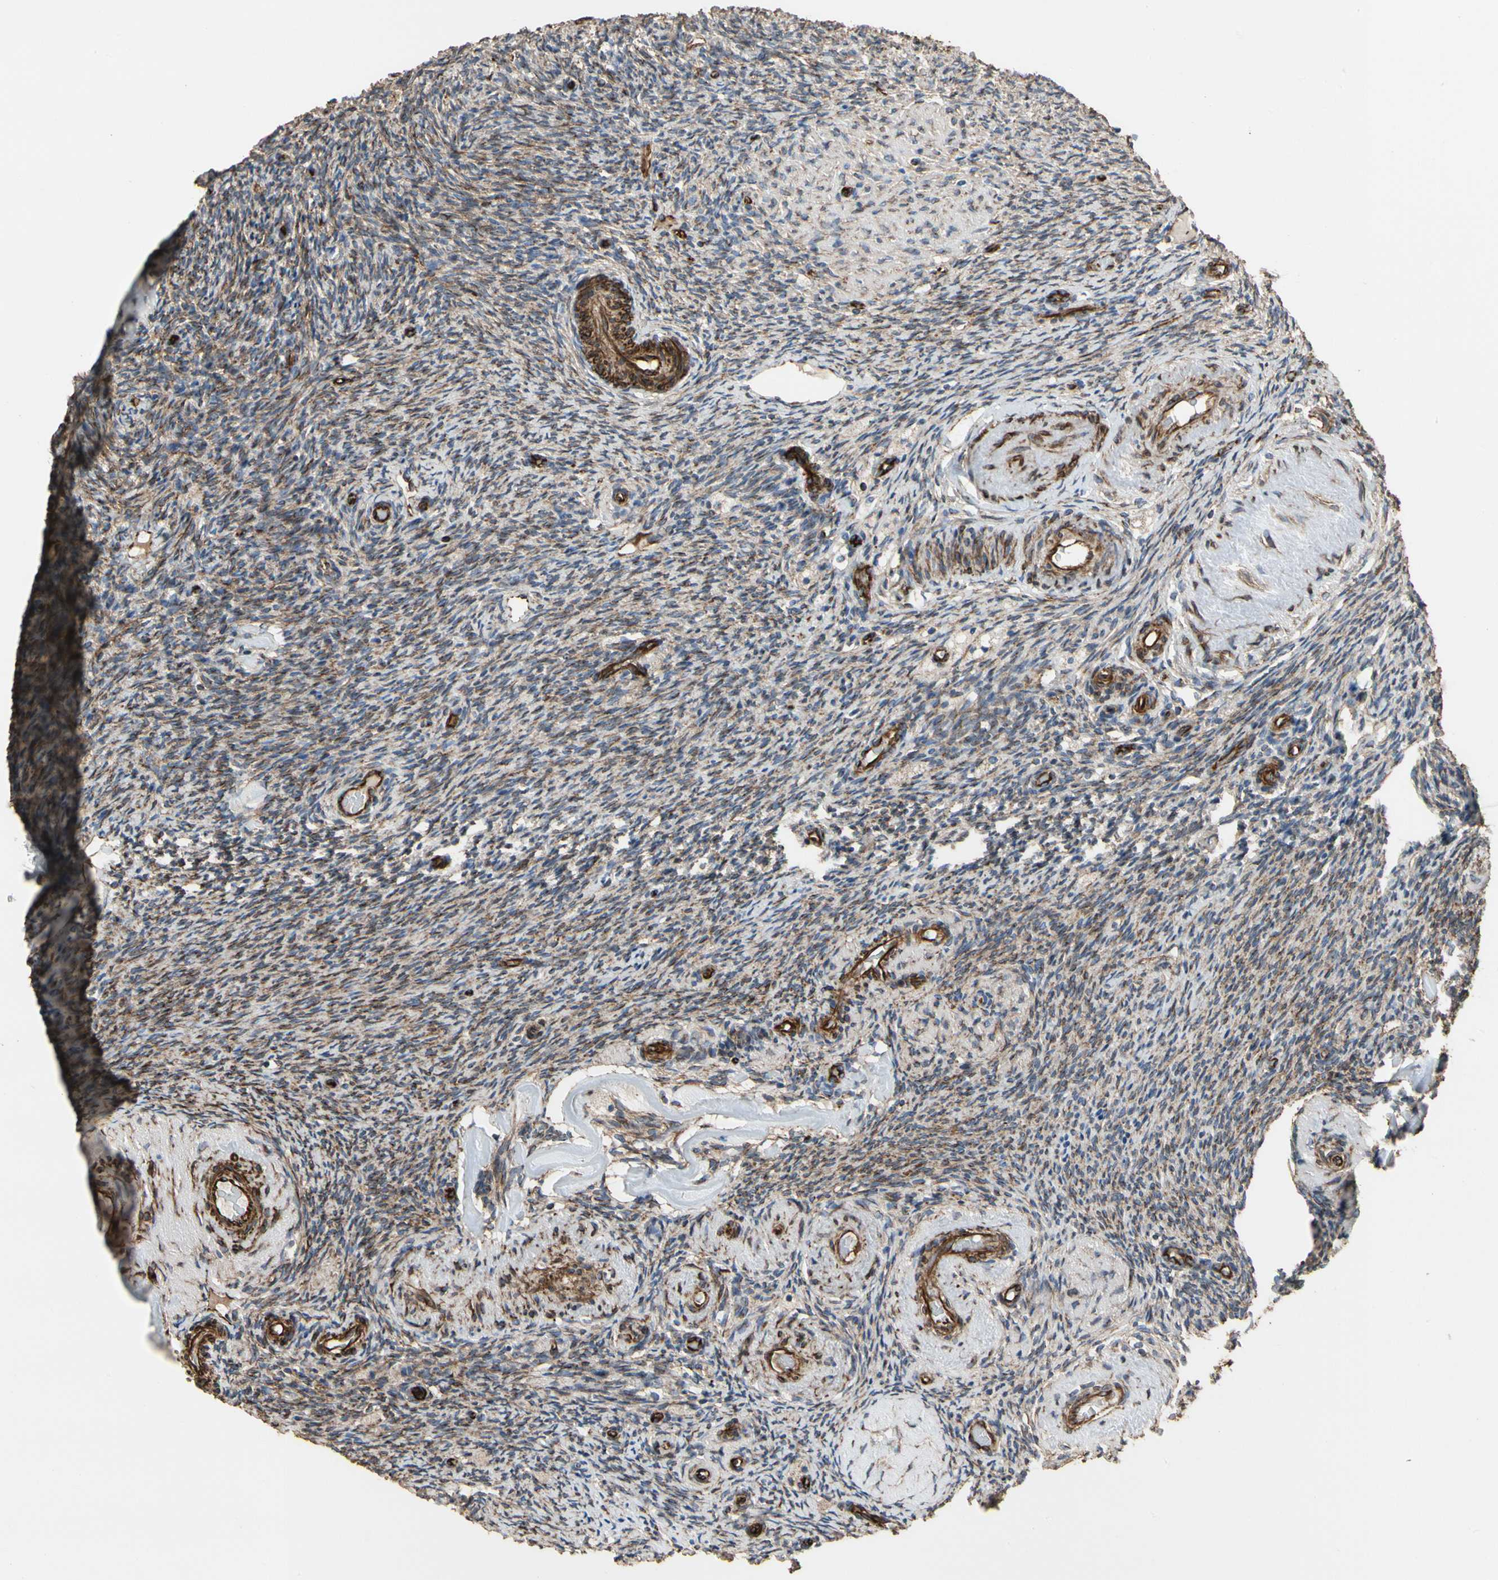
{"staining": {"intensity": "moderate", "quantity": ">75%", "location": "cytoplasmic/membranous"}, "tissue": "ovary", "cell_type": "Follicle cells", "image_type": "normal", "snomed": [{"axis": "morphology", "description": "Normal tissue, NOS"}, {"axis": "topography", "description": "Ovary"}], "caption": "This is a photomicrograph of immunohistochemistry (IHC) staining of normal ovary, which shows moderate expression in the cytoplasmic/membranous of follicle cells.", "gene": "TUBA1A", "patient": {"sex": "female", "age": 60}}